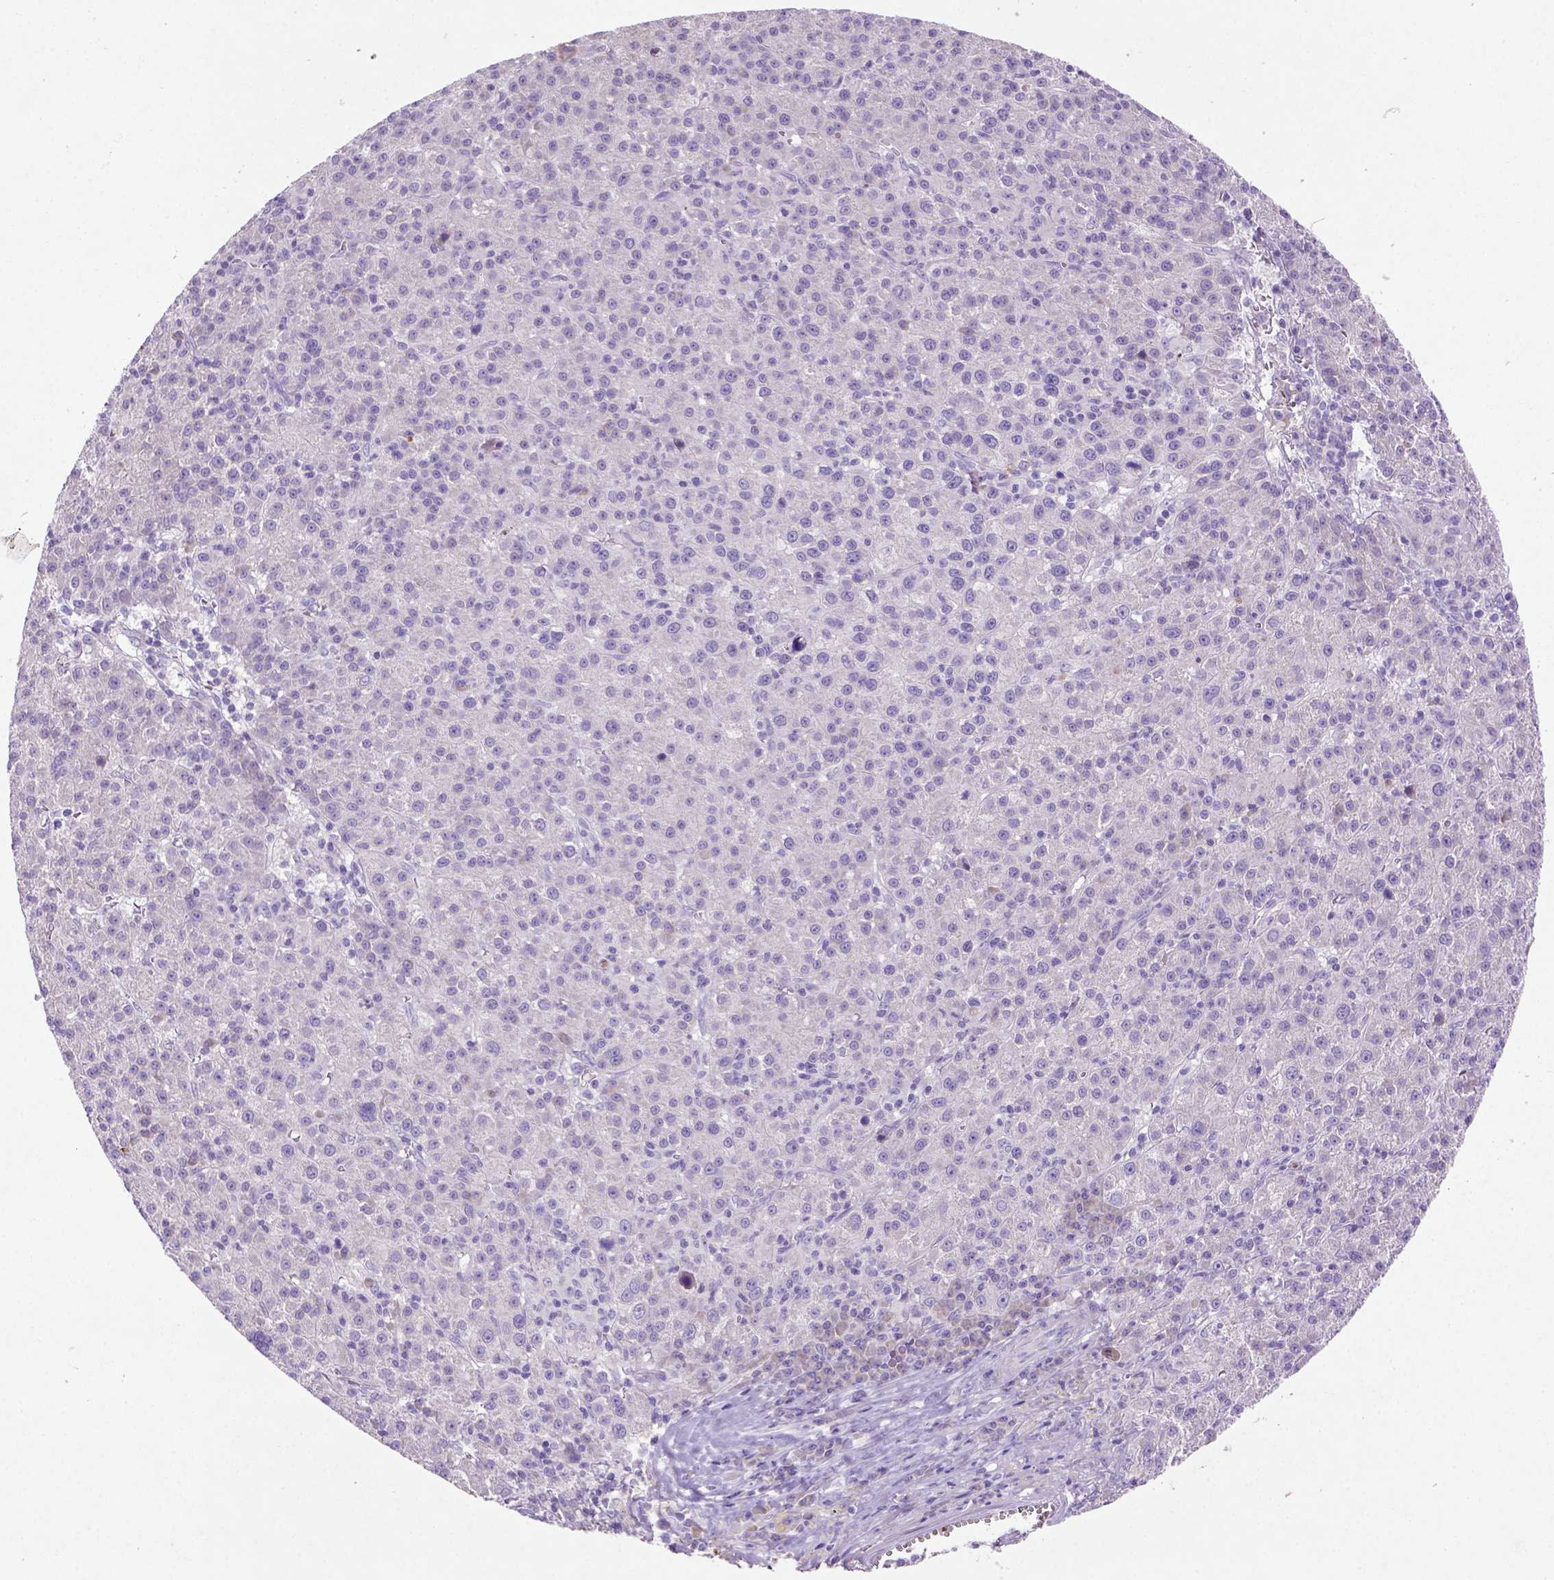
{"staining": {"intensity": "negative", "quantity": "none", "location": "none"}, "tissue": "liver cancer", "cell_type": "Tumor cells", "image_type": "cancer", "snomed": [{"axis": "morphology", "description": "Carcinoma, Hepatocellular, NOS"}, {"axis": "topography", "description": "Liver"}], "caption": "Liver hepatocellular carcinoma stained for a protein using IHC reveals no positivity tumor cells.", "gene": "NUDT2", "patient": {"sex": "female", "age": 60}}